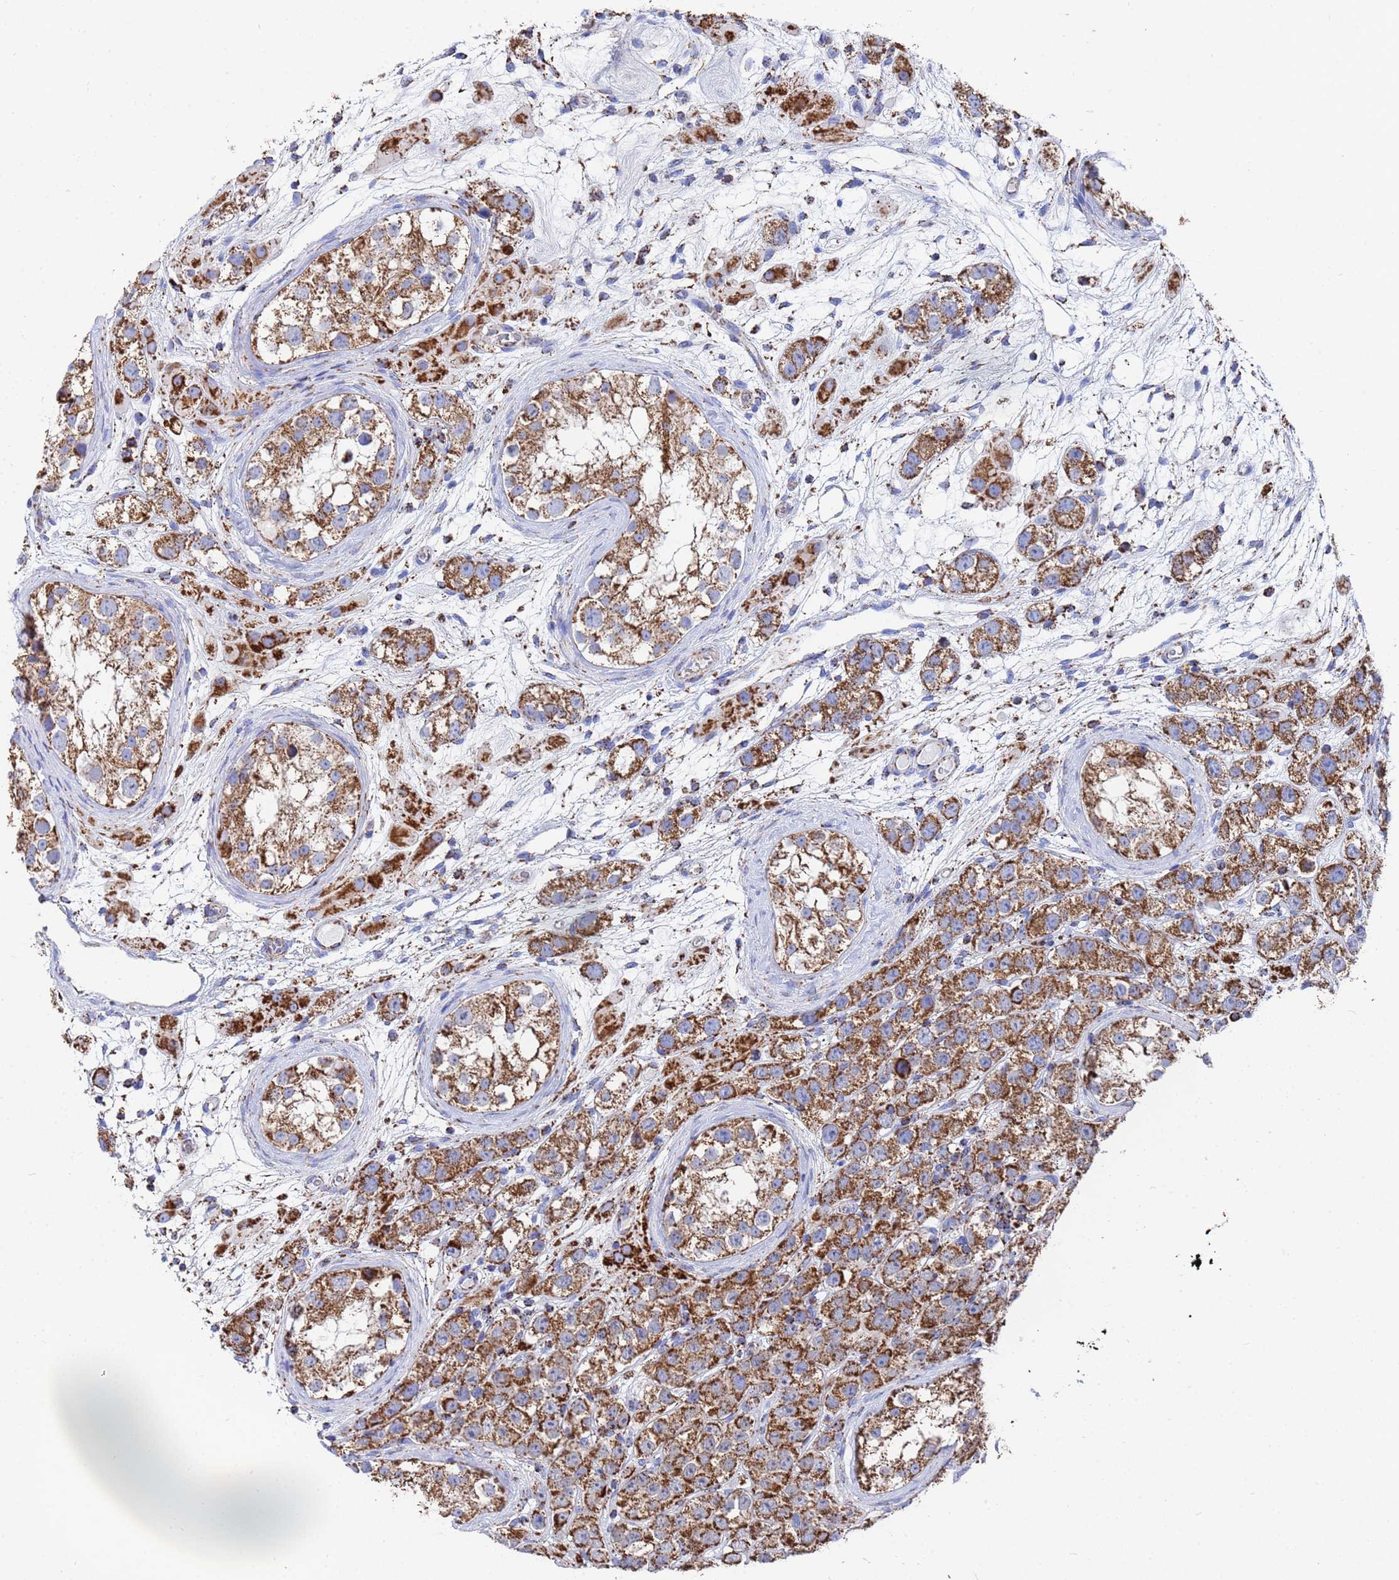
{"staining": {"intensity": "moderate", "quantity": ">75%", "location": "cytoplasmic/membranous"}, "tissue": "testis cancer", "cell_type": "Tumor cells", "image_type": "cancer", "snomed": [{"axis": "morphology", "description": "Seminoma, NOS"}, {"axis": "topography", "description": "Testis"}], "caption": "High-magnification brightfield microscopy of testis cancer stained with DAB (3,3'-diaminobenzidine) (brown) and counterstained with hematoxylin (blue). tumor cells exhibit moderate cytoplasmic/membranous expression is appreciated in about>75% of cells. The staining is performed using DAB brown chromogen to label protein expression. The nuclei are counter-stained blue using hematoxylin.", "gene": "GLUD1", "patient": {"sex": "male", "age": 28}}